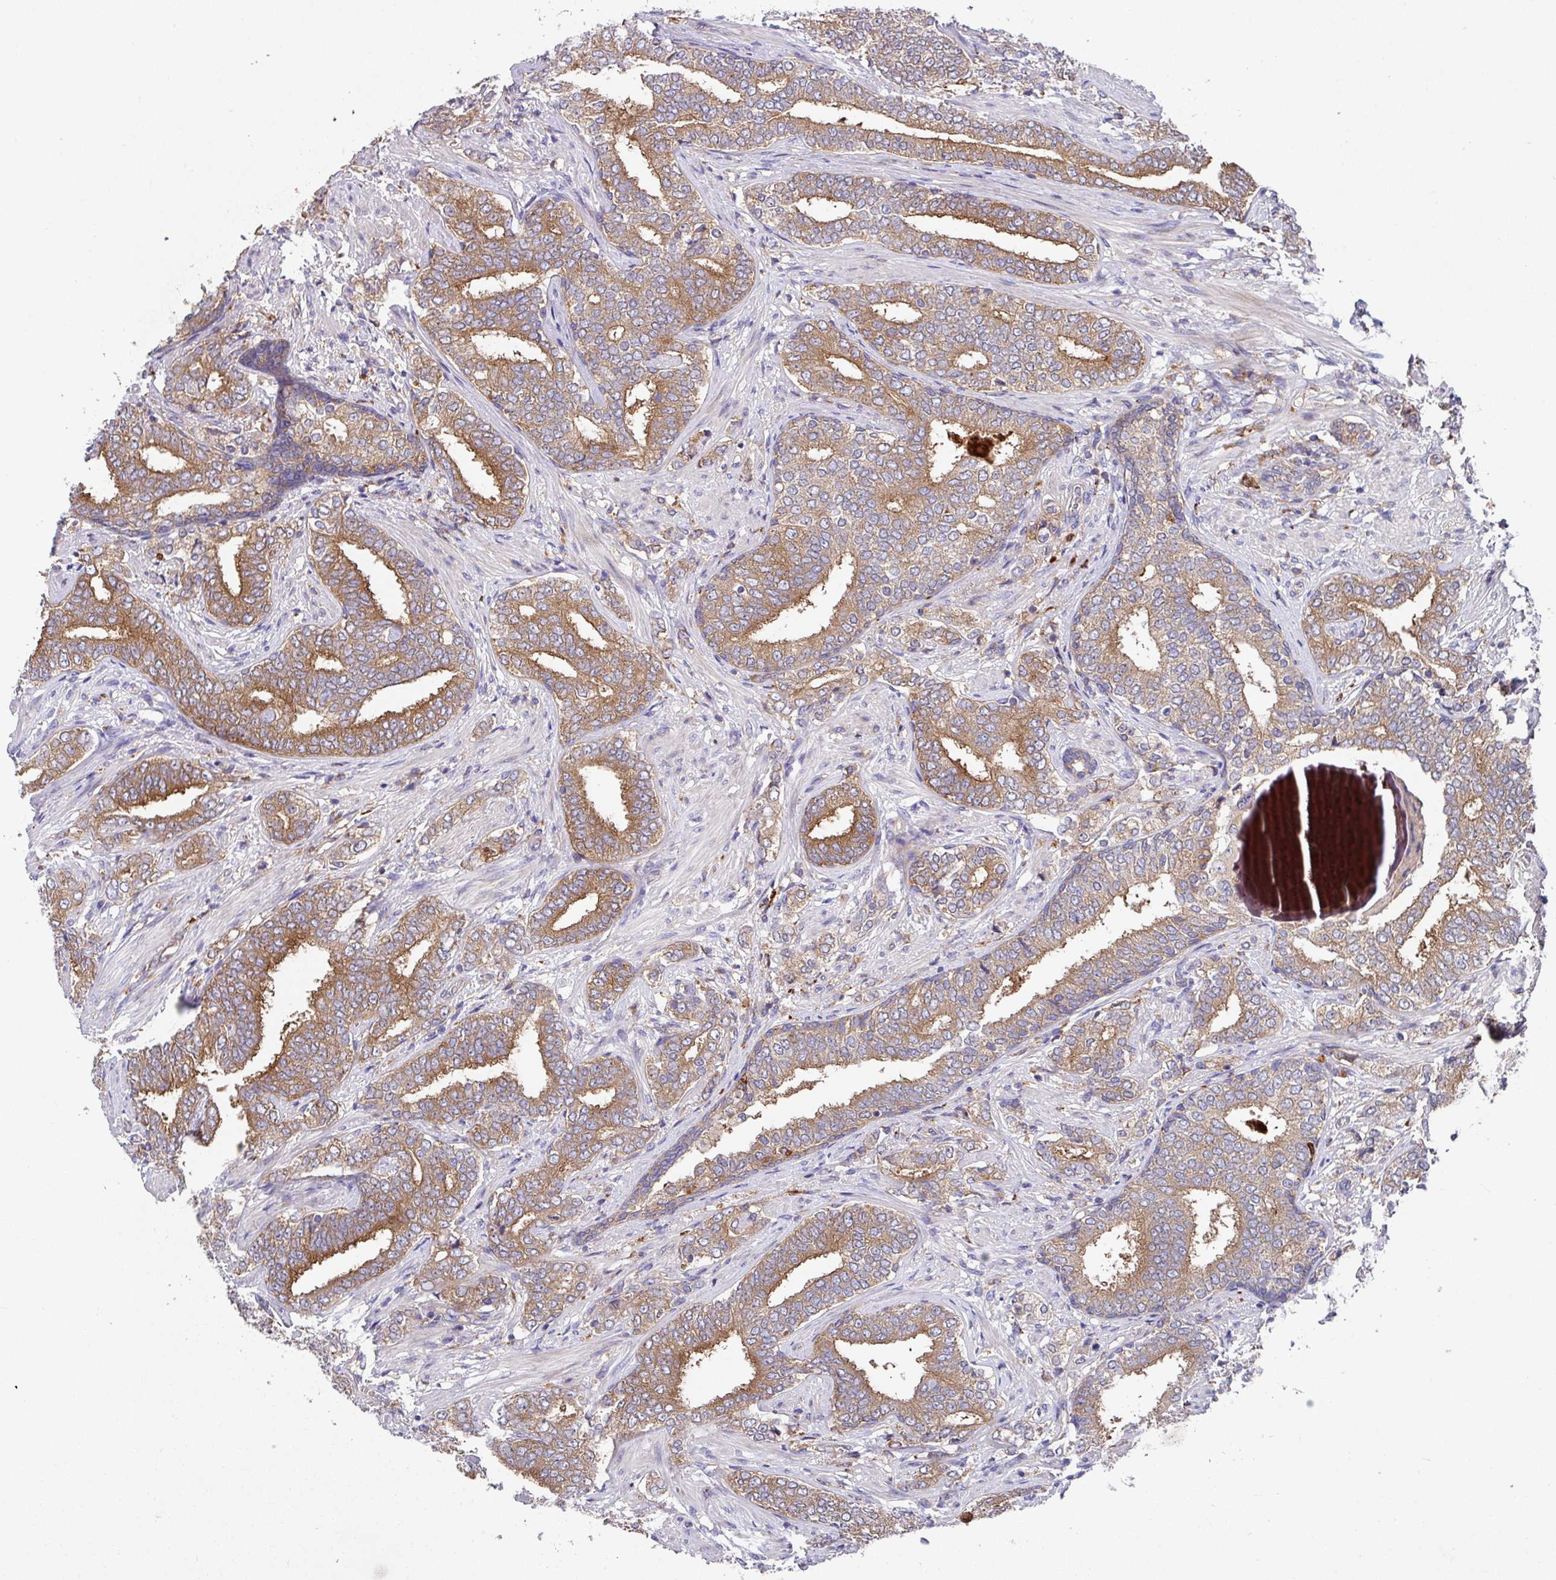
{"staining": {"intensity": "moderate", "quantity": ">75%", "location": "cytoplasmic/membranous"}, "tissue": "prostate cancer", "cell_type": "Tumor cells", "image_type": "cancer", "snomed": [{"axis": "morphology", "description": "Adenocarcinoma, High grade"}, {"axis": "topography", "description": "Prostate"}], "caption": "Moderate cytoplasmic/membranous protein positivity is seen in about >75% of tumor cells in prostate cancer. The protein of interest is stained brown, and the nuclei are stained in blue (DAB IHC with brightfield microscopy, high magnification).", "gene": "EIF4B", "patient": {"sex": "male", "age": 72}}